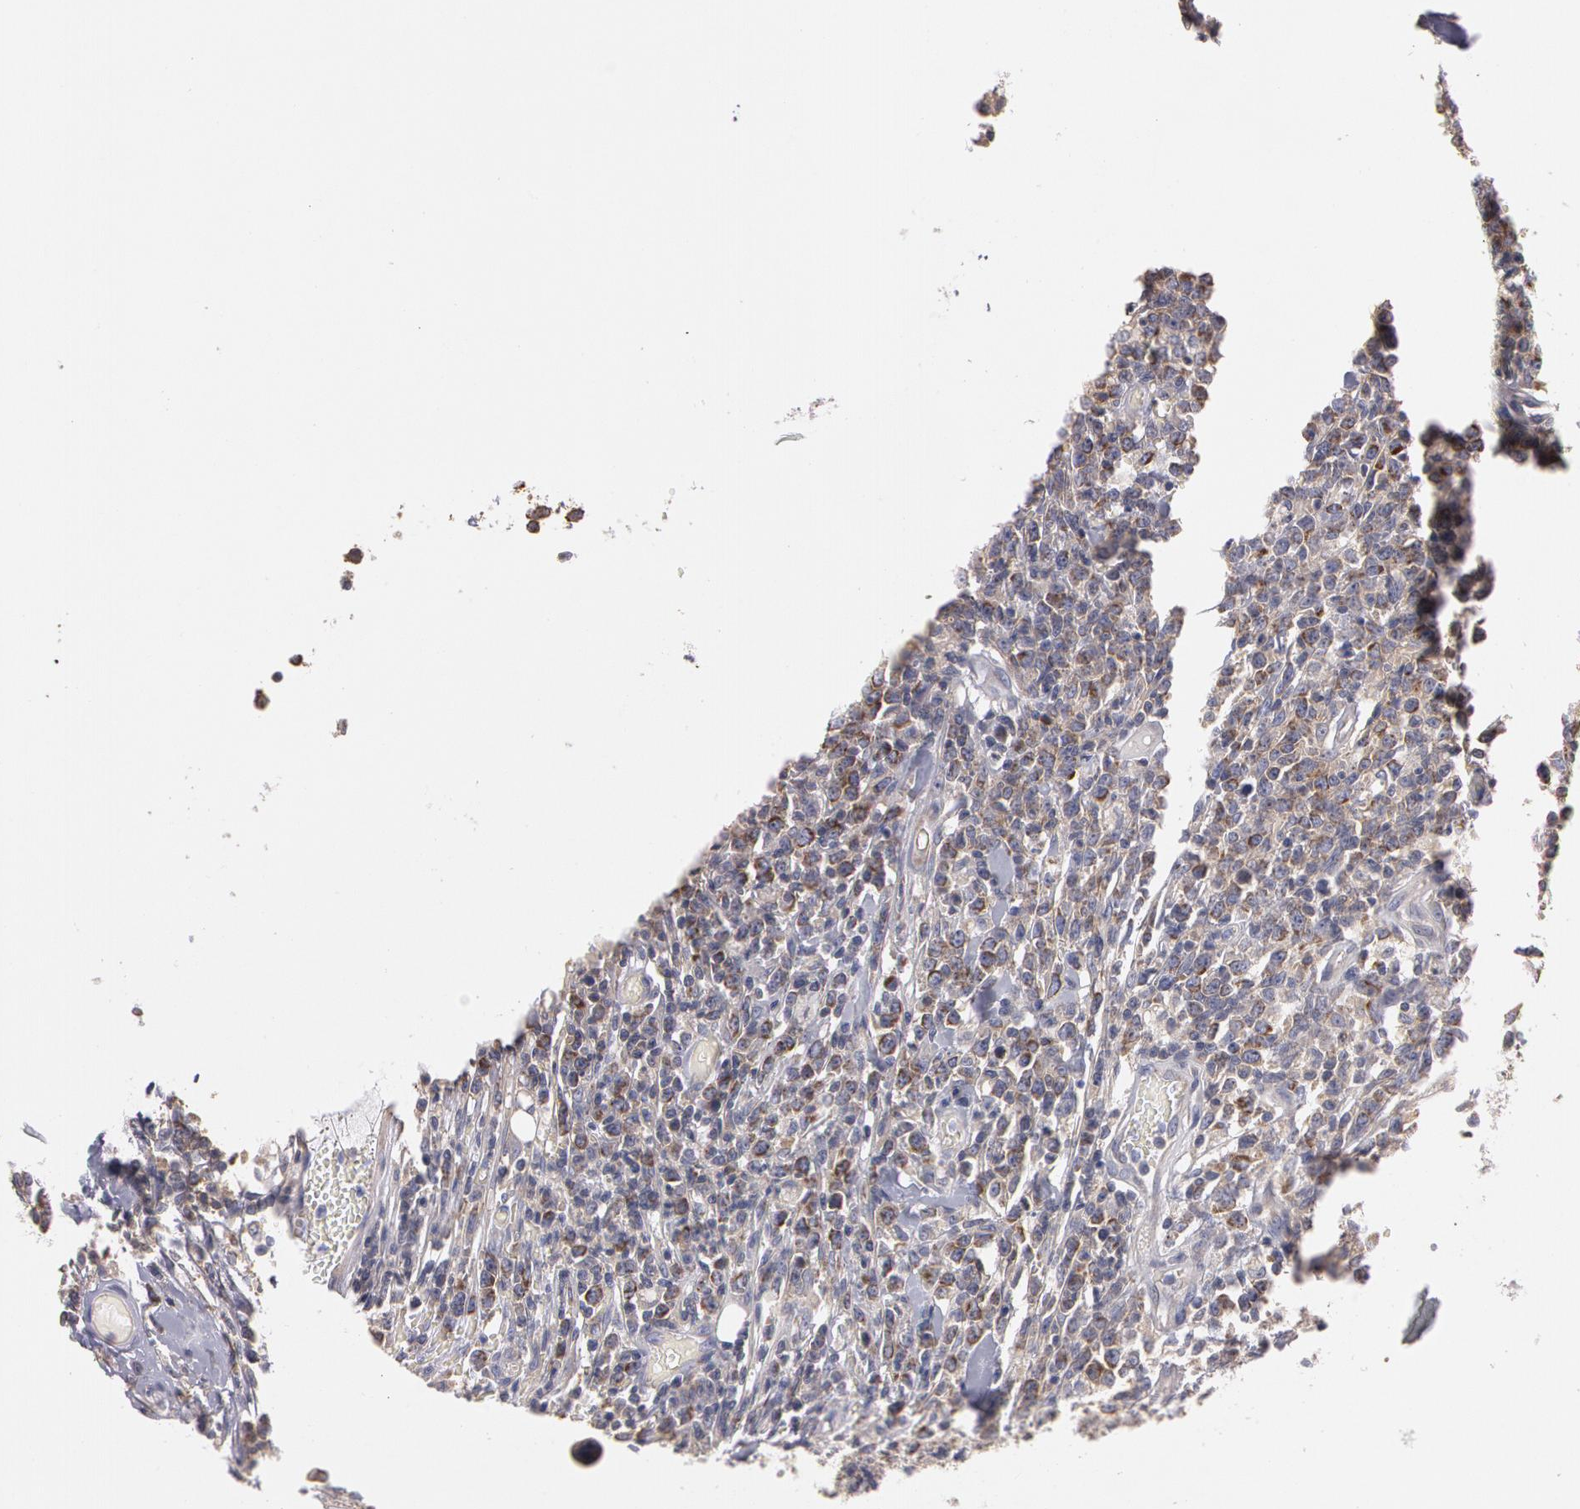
{"staining": {"intensity": "moderate", "quantity": "25%-75%", "location": "cytoplasmic/membranous"}, "tissue": "lymphoma", "cell_type": "Tumor cells", "image_type": "cancer", "snomed": [{"axis": "morphology", "description": "Malignant lymphoma, non-Hodgkin's type, High grade"}, {"axis": "topography", "description": "Colon"}], "caption": "High-magnification brightfield microscopy of high-grade malignant lymphoma, non-Hodgkin's type stained with DAB (3,3'-diaminobenzidine) (brown) and counterstained with hematoxylin (blue). tumor cells exhibit moderate cytoplasmic/membranous staining is identified in approximately25%-75% of cells.", "gene": "NEK9", "patient": {"sex": "male", "age": 82}}